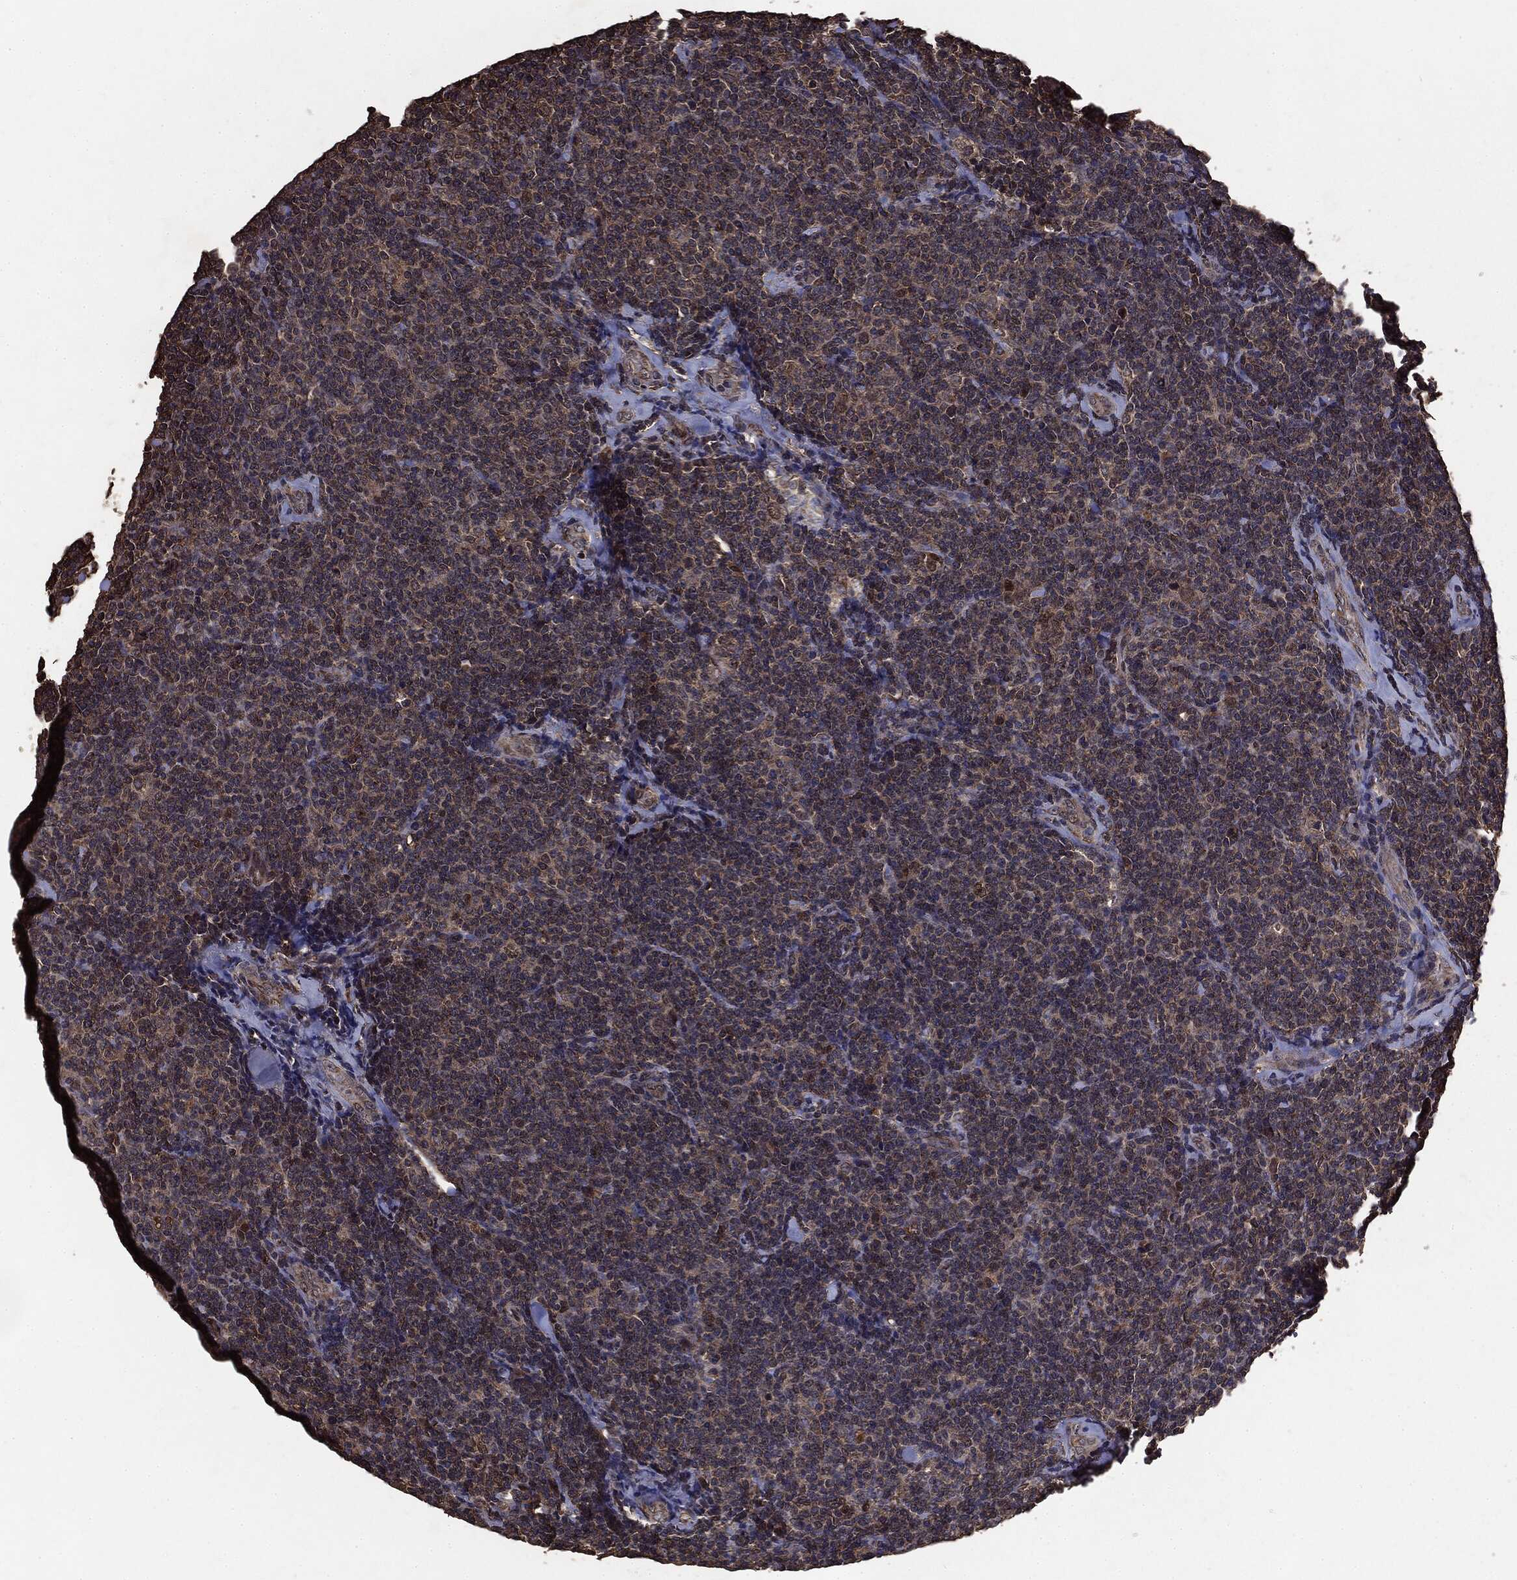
{"staining": {"intensity": "strong", "quantity": "<25%", "location": "cytoplasmic/membranous,nuclear"}, "tissue": "lymphoma", "cell_type": "Tumor cells", "image_type": "cancer", "snomed": [{"axis": "morphology", "description": "Malignant lymphoma, non-Hodgkin's type, Low grade"}, {"axis": "topography", "description": "Lymph node"}], "caption": "IHC of human lymphoma exhibits medium levels of strong cytoplasmic/membranous and nuclear positivity in about <25% of tumor cells. (DAB (3,3'-diaminobenzidine) = brown stain, brightfield microscopy at high magnification).", "gene": "PPP6R2", "patient": {"sex": "female", "age": 56}}